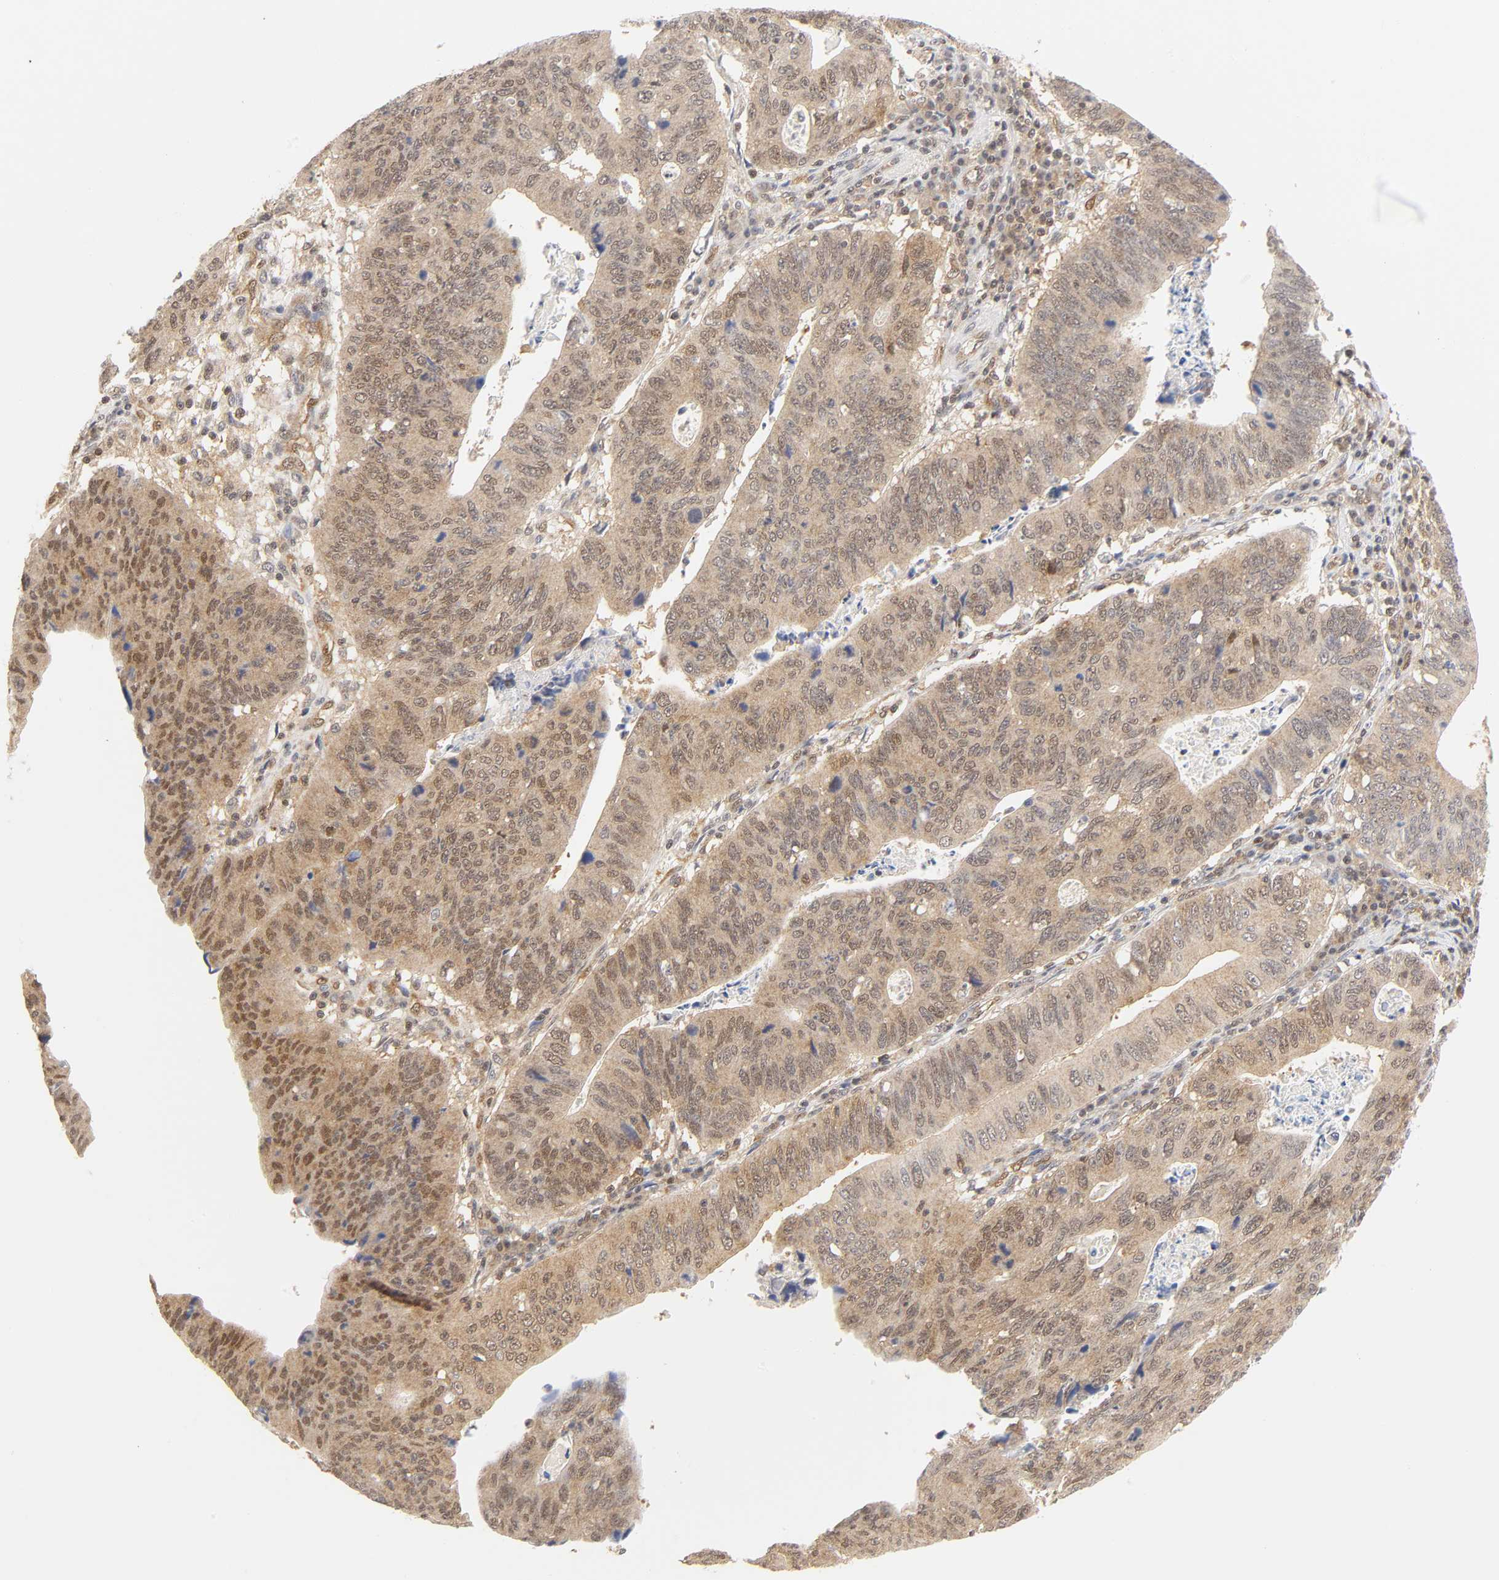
{"staining": {"intensity": "weak", "quantity": ">75%", "location": "cytoplasmic/membranous,nuclear"}, "tissue": "stomach cancer", "cell_type": "Tumor cells", "image_type": "cancer", "snomed": [{"axis": "morphology", "description": "Adenocarcinoma, NOS"}, {"axis": "topography", "description": "Stomach"}], "caption": "Stomach adenocarcinoma was stained to show a protein in brown. There is low levels of weak cytoplasmic/membranous and nuclear positivity in approximately >75% of tumor cells.", "gene": "CDC37", "patient": {"sex": "male", "age": 59}}